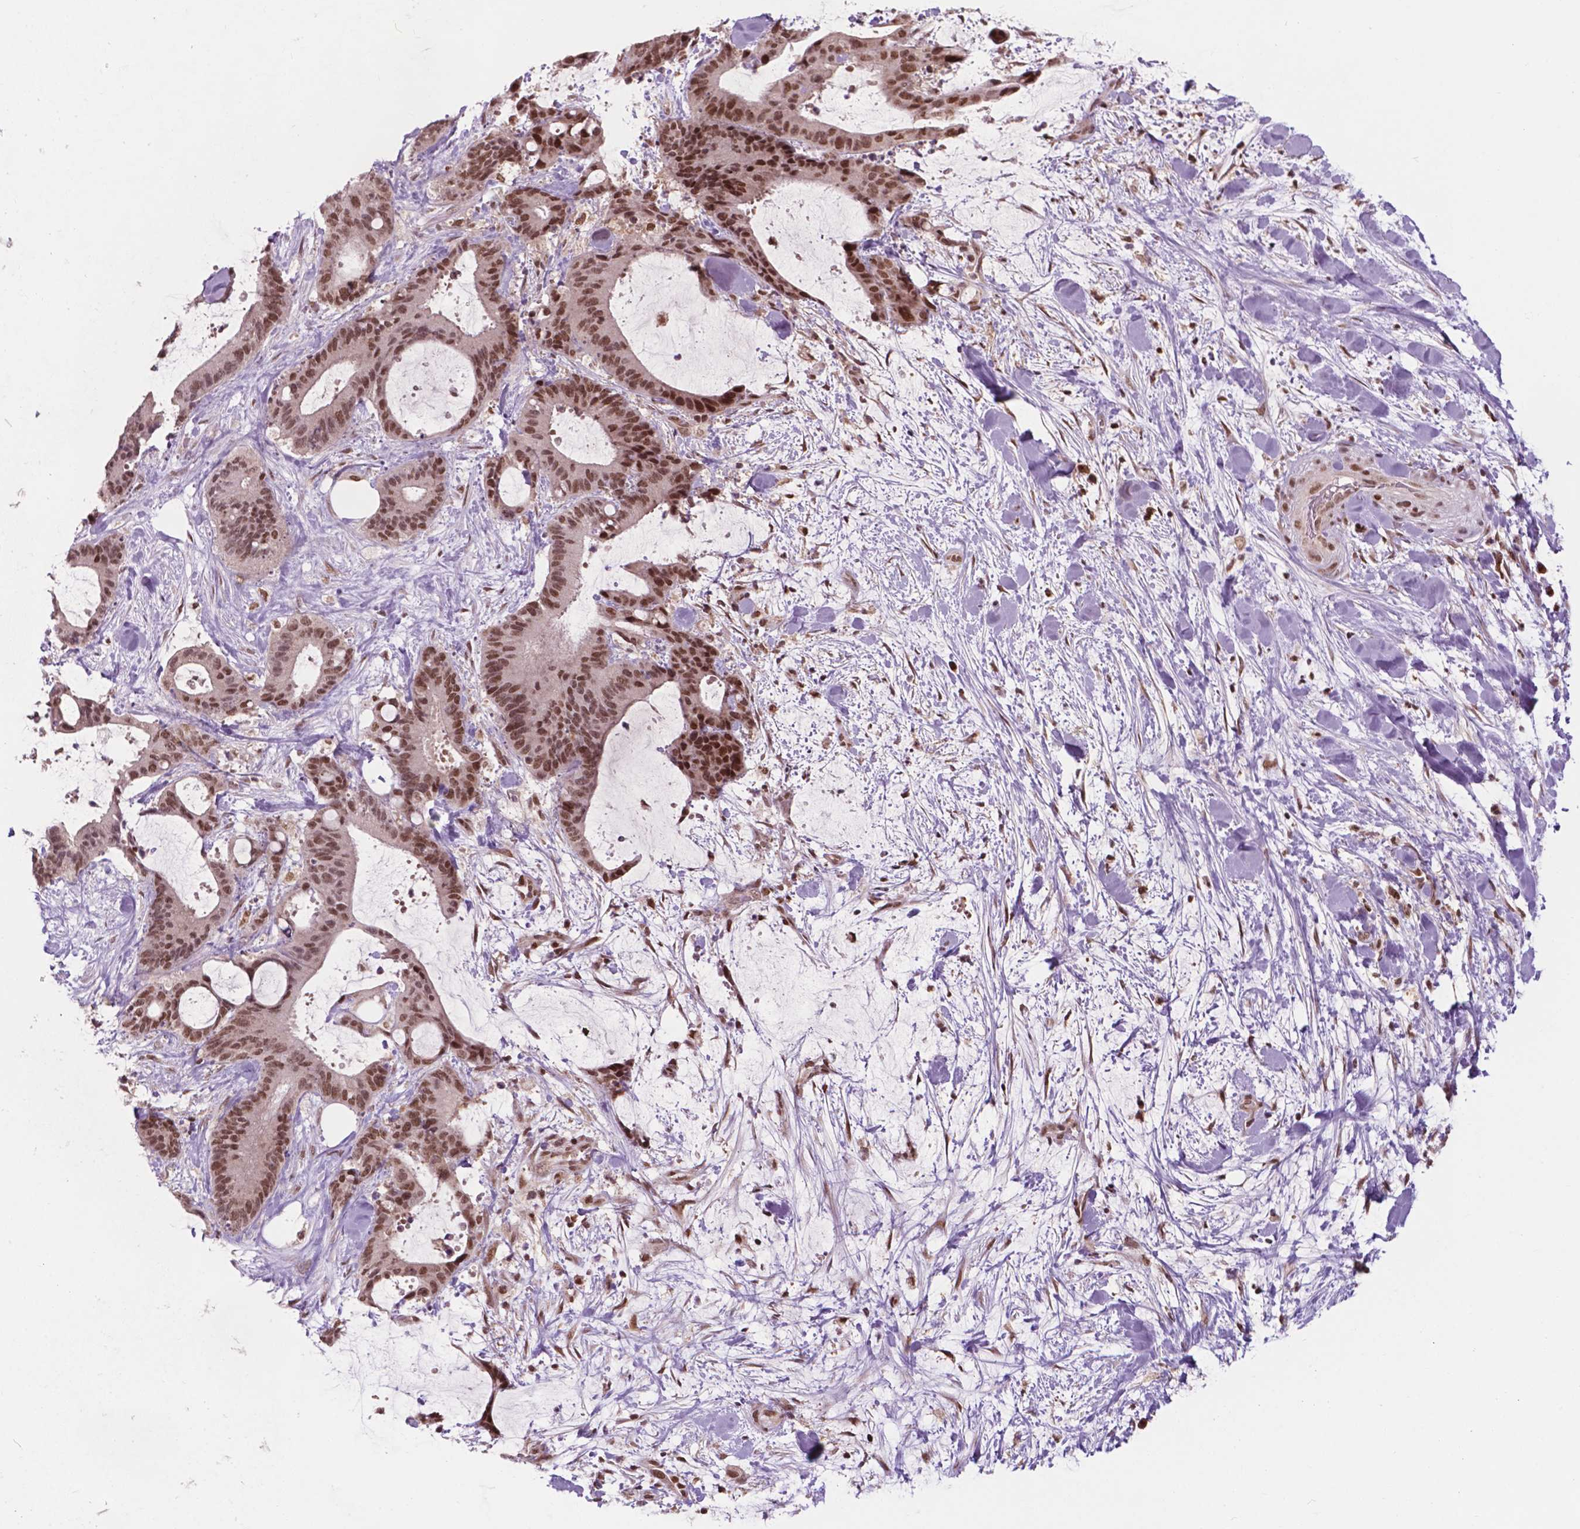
{"staining": {"intensity": "moderate", "quantity": ">75%", "location": "nuclear"}, "tissue": "liver cancer", "cell_type": "Tumor cells", "image_type": "cancer", "snomed": [{"axis": "morphology", "description": "Cholangiocarcinoma"}, {"axis": "topography", "description": "Liver"}], "caption": "Moderate nuclear protein expression is identified in about >75% of tumor cells in cholangiocarcinoma (liver). (DAB IHC with brightfield microscopy, high magnification).", "gene": "PER2", "patient": {"sex": "female", "age": 73}}